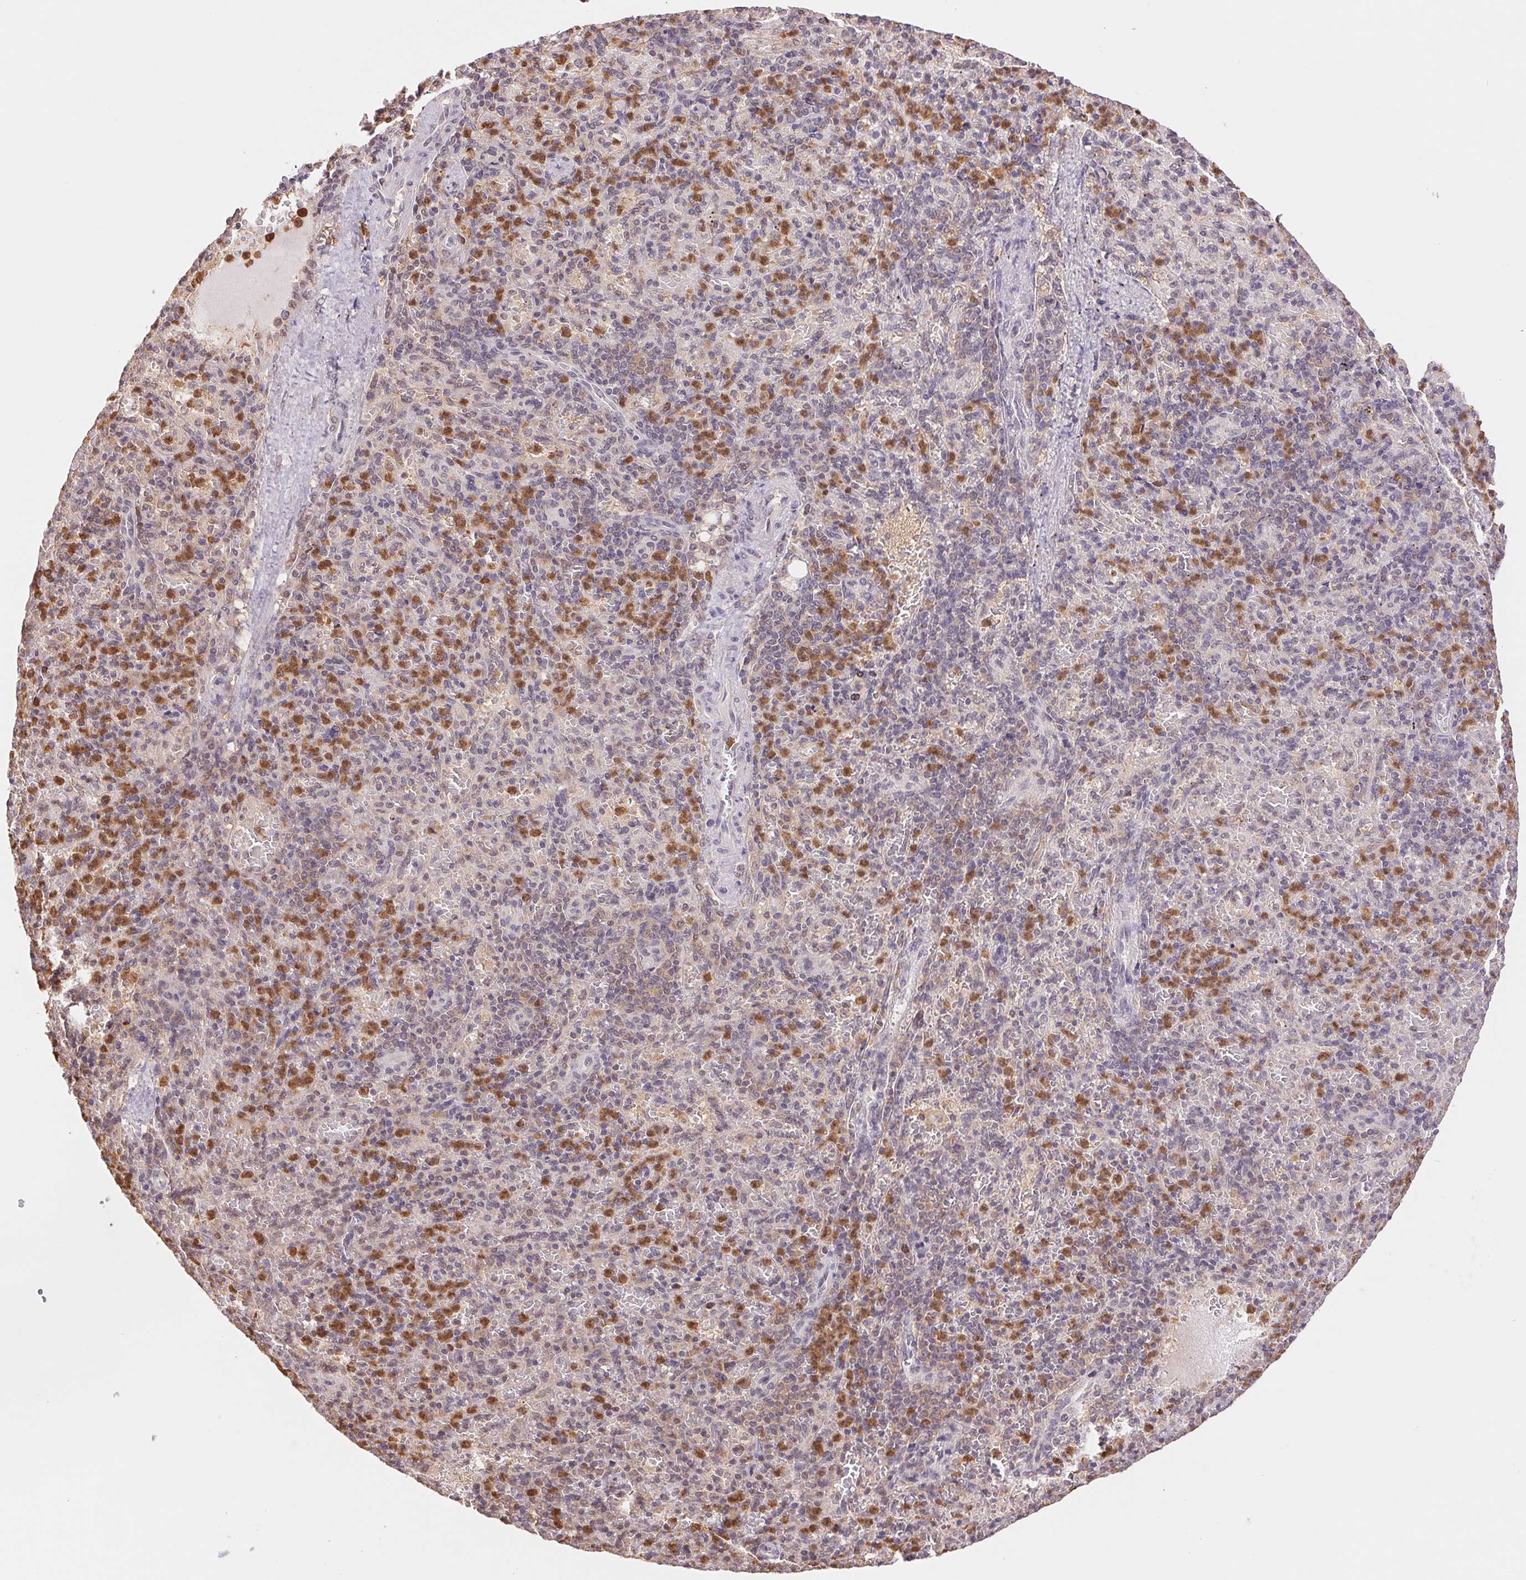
{"staining": {"intensity": "strong", "quantity": "<25%", "location": "cytoplasmic/membranous"}, "tissue": "spleen", "cell_type": "Cells in red pulp", "image_type": "normal", "snomed": [{"axis": "morphology", "description": "Normal tissue, NOS"}, {"axis": "topography", "description": "Spleen"}], "caption": "High-magnification brightfield microscopy of benign spleen stained with DAB (3,3'-diaminobenzidine) (brown) and counterstained with hematoxylin (blue). cells in red pulp exhibit strong cytoplasmic/membranous staining is present in about<25% of cells. The staining was performed using DAB (3,3'-diaminobenzidine), with brown indicating positive protein expression. Nuclei are stained blue with hematoxylin.", "gene": "CDC123", "patient": {"sex": "female", "age": 74}}